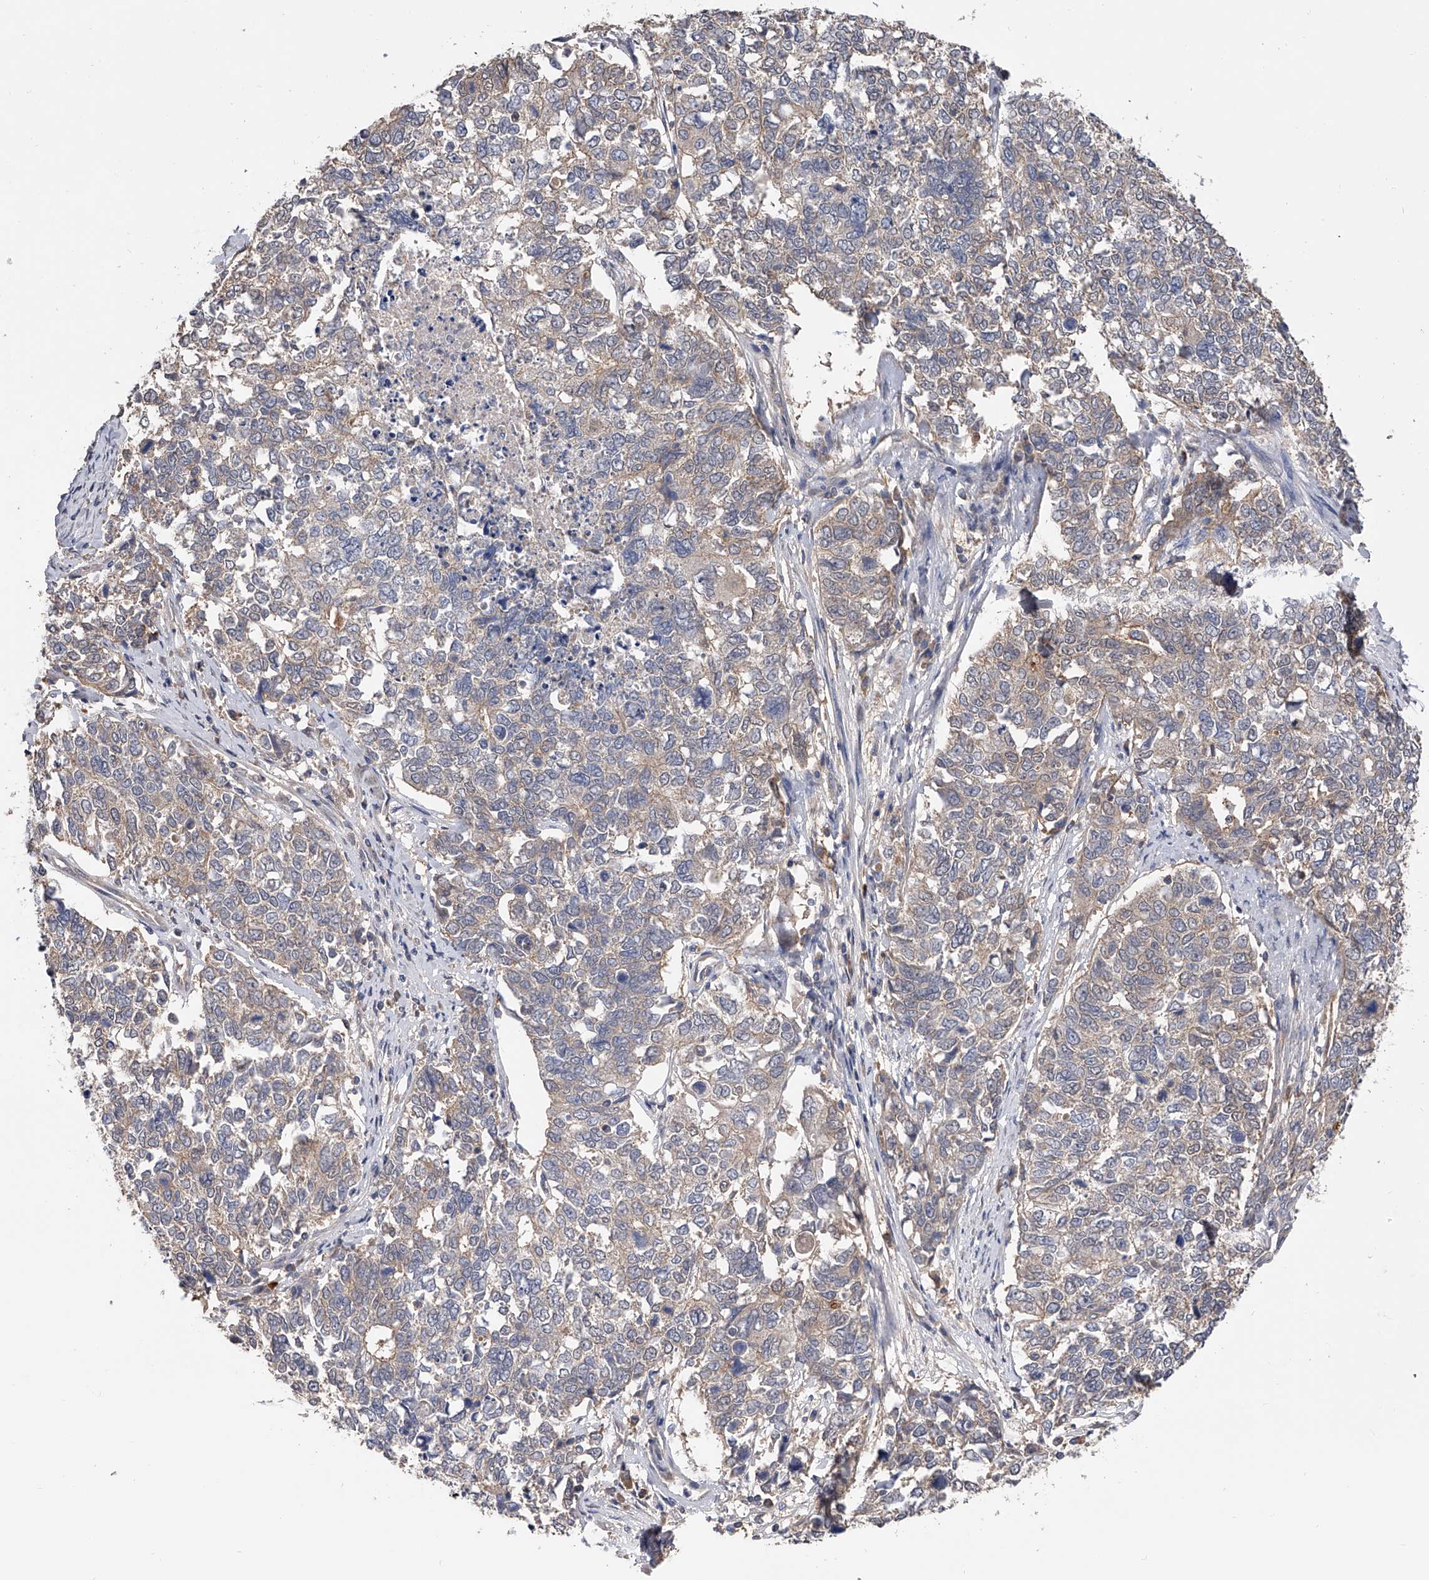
{"staining": {"intensity": "negative", "quantity": "none", "location": "none"}, "tissue": "cervical cancer", "cell_type": "Tumor cells", "image_type": "cancer", "snomed": [{"axis": "morphology", "description": "Squamous cell carcinoma, NOS"}, {"axis": "topography", "description": "Cervix"}], "caption": "A photomicrograph of human cervical cancer is negative for staining in tumor cells.", "gene": "CFAP298", "patient": {"sex": "female", "age": 63}}